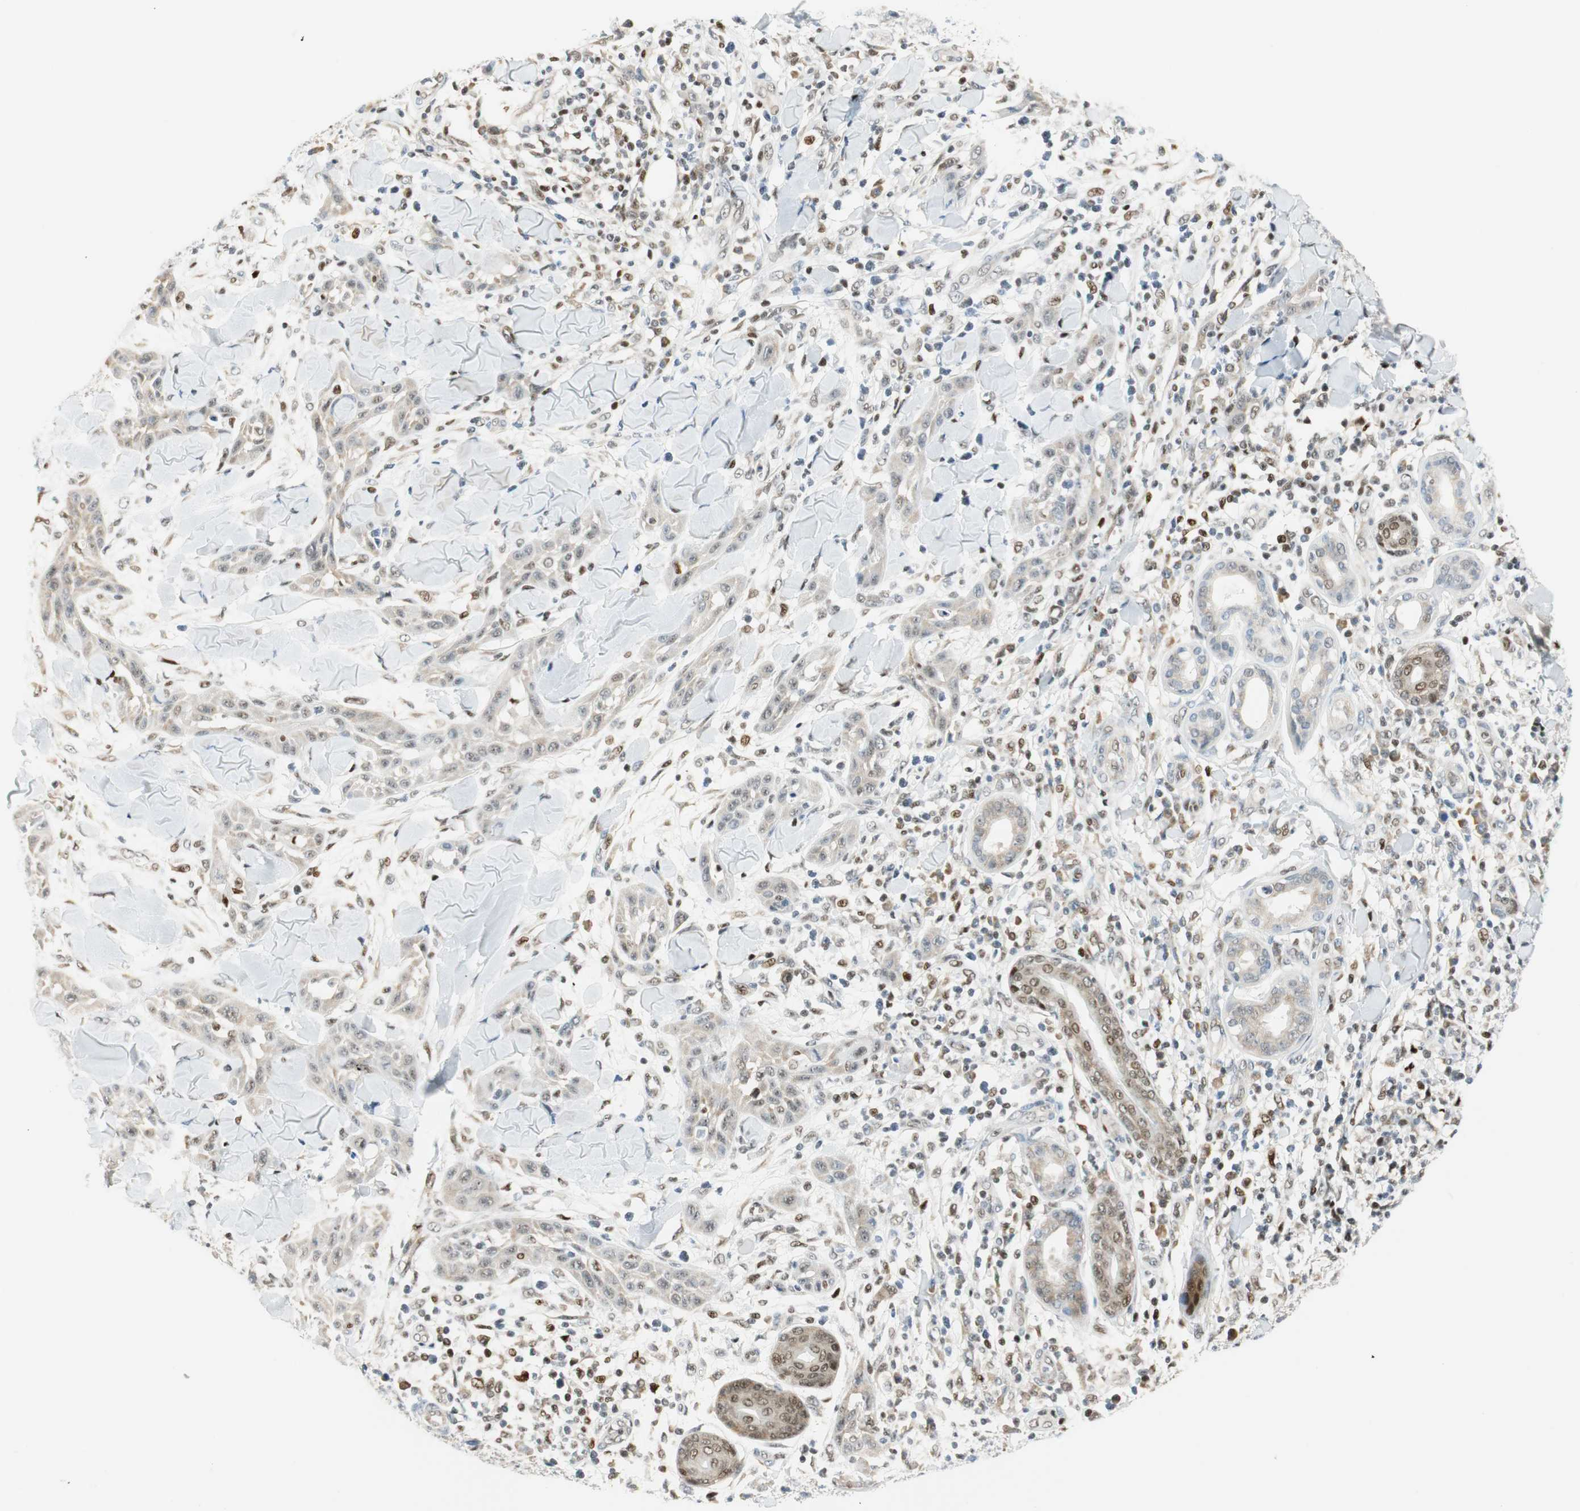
{"staining": {"intensity": "moderate", "quantity": "<25%", "location": "nuclear"}, "tissue": "skin cancer", "cell_type": "Tumor cells", "image_type": "cancer", "snomed": [{"axis": "morphology", "description": "Squamous cell carcinoma, NOS"}, {"axis": "topography", "description": "Skin"}], "caption": "A brown stain highlights moderate nuclear expression of a protein in human squamous cell carcinoma (skin) tumor cells. The protein is shown in brown color, while the nuclei are stained blue.", "gene": "MSX2", "patient": {"sex": "male", "age": 24}}